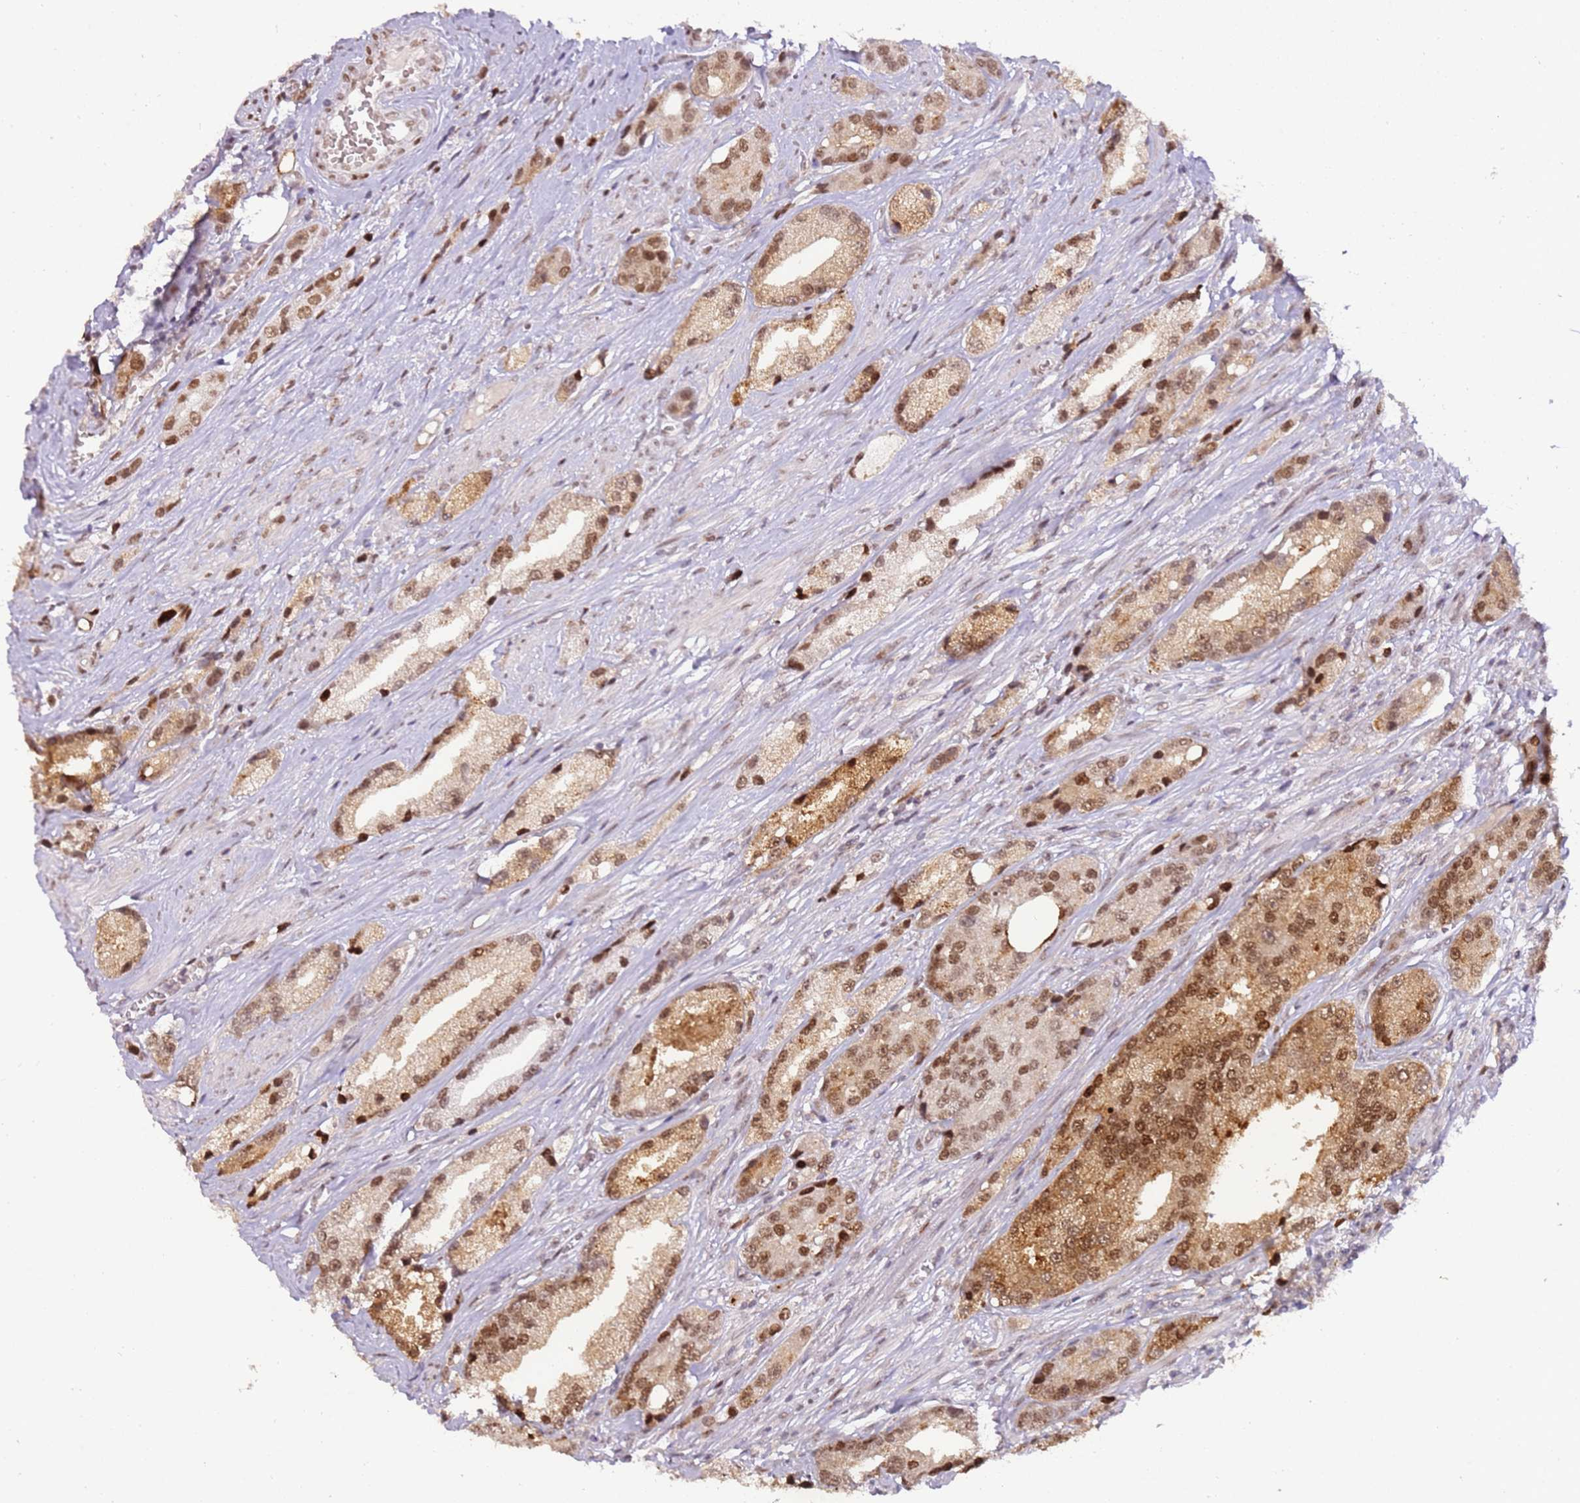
{"staining": {"intensity": "strong", "quantity": ">75%", "location": "cytoplasmic/membranous,nuclear"}, "tissue": "prostate cancer", "cell_type": "Tumor cells", "image_type": "cancer", "snomed": [{"axis": "morphology", "description": "Adenocarcinoma, High grade"}, {"axis": "topography", "description": "Prostate"}], "caption": "This is an image of IHC staining of prostate cancer, which shows strong positivity in the cytoplasmic/membranous and nuclear of tumor cells.", "gene": "PHC2", "patient": {"sex": "male", "age": 74}}